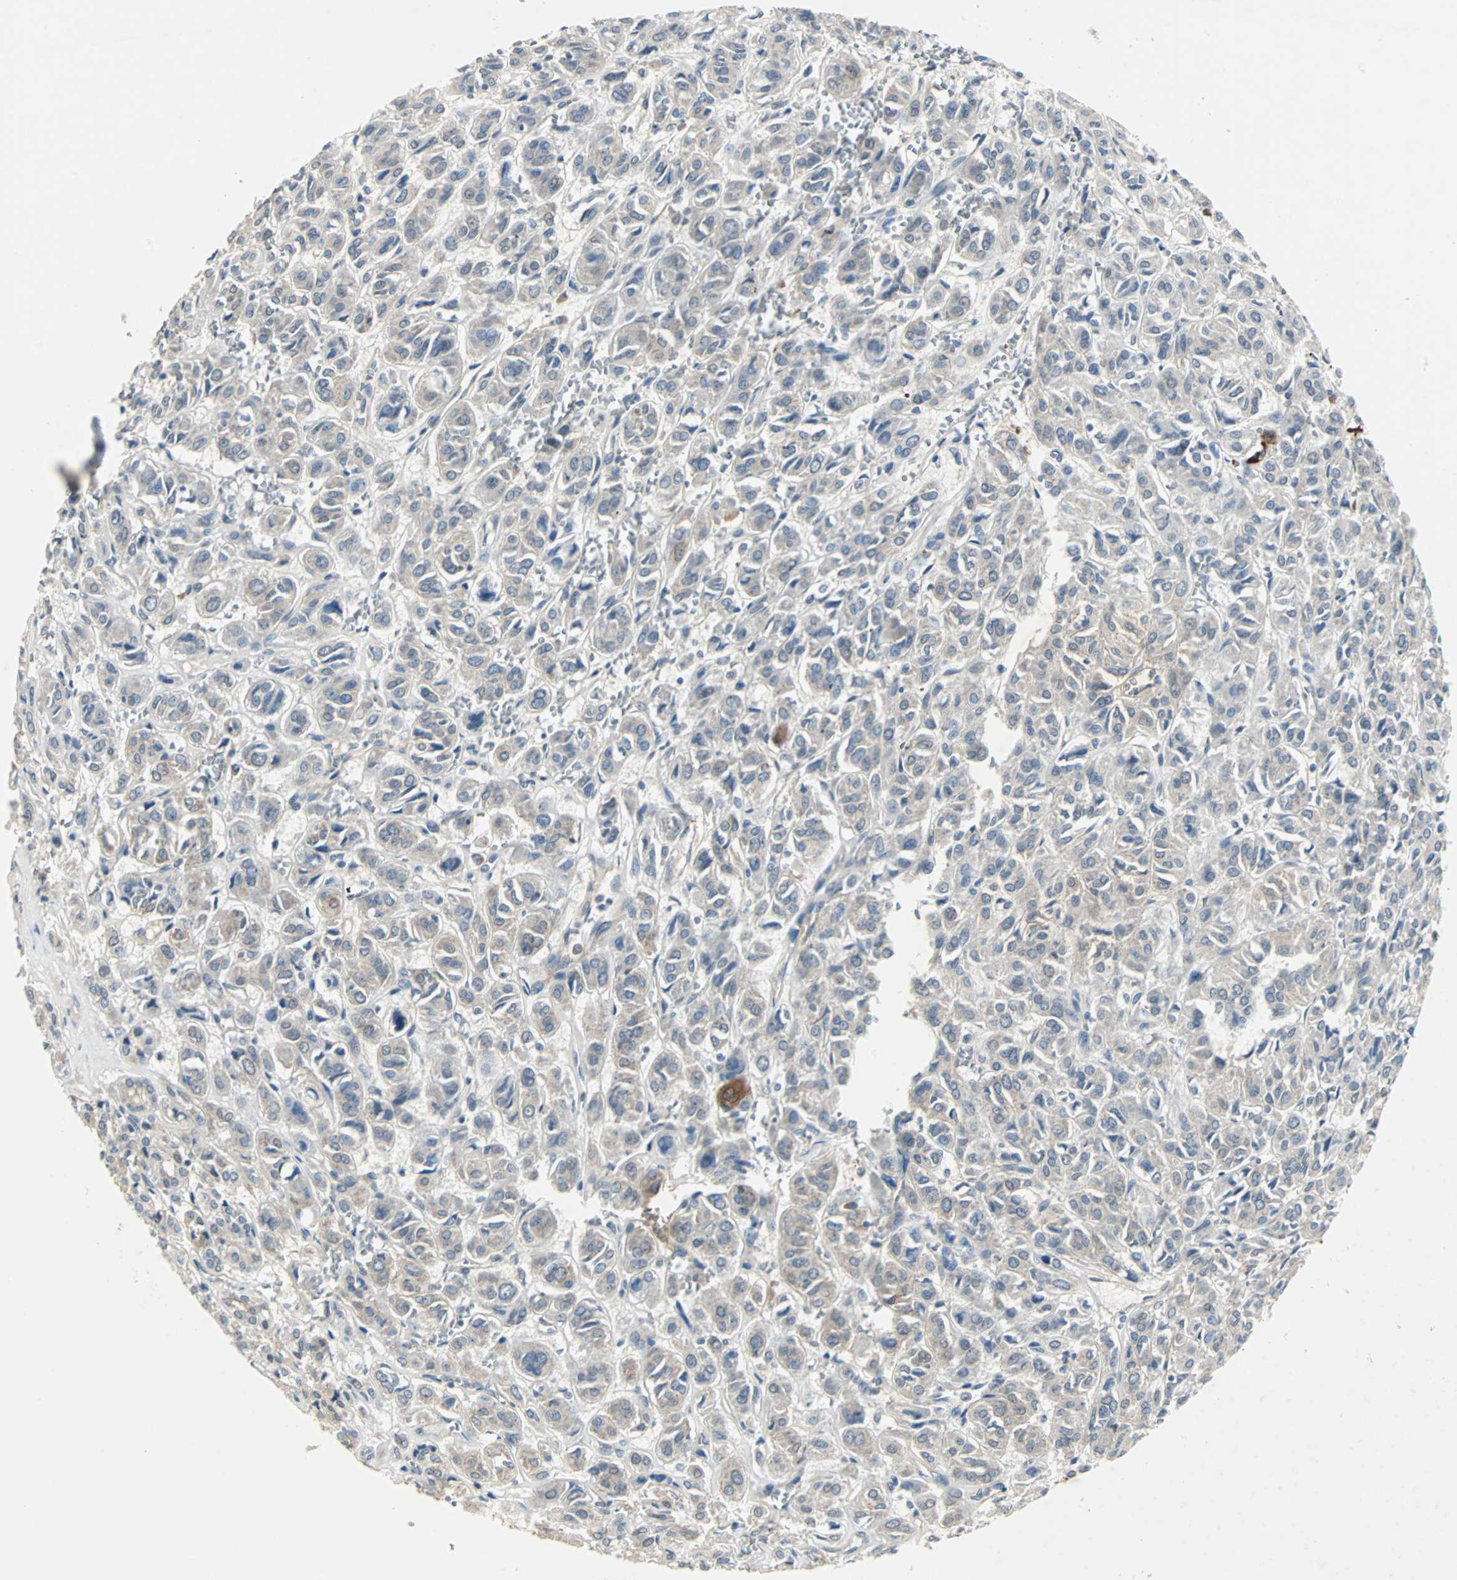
{"staining": {"intensity": "weak", "quantity": ">75%", "location": "cytoplasmic/membranous"}, "tissue": "thyroid cancer", "cell_type": "Tumor cells", "image_type": "cancer", "snomed": [{"axis": "morphology", "description": "Follicular adenoma carcinoma, NOS"}, {"axis": "topography", "description": "Thyroid gland"}], "caption": "Immunohistochemical staining of human thyroid follicular adenoma carcinoma demonstrates low levels of weak cytoplasmic/membranous staining in approximately >75% of tumor cells.", "gene": "CMC2", "patient": {"sex": "female", "age": 71}}